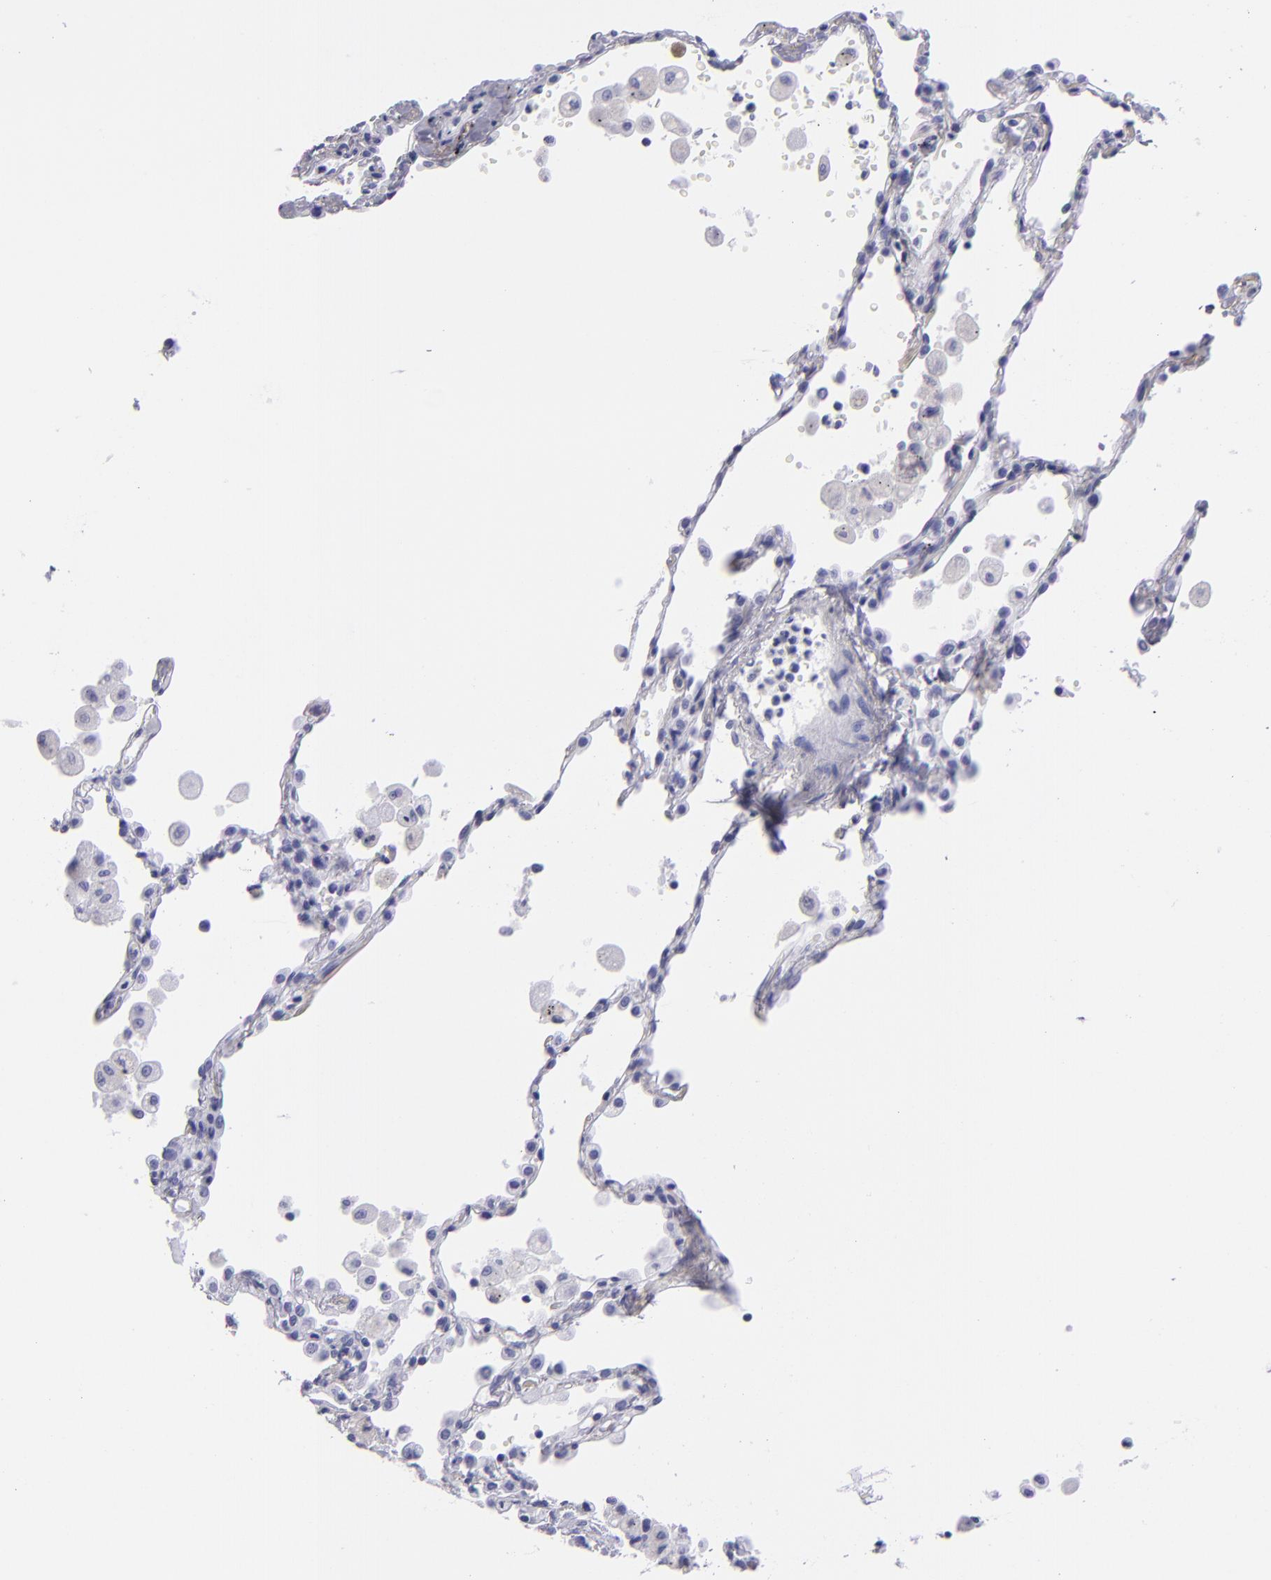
{"staining": {"intensity": "negative", "quantity": "none", "location": "none"}, "tissue": "lung cancer", "cell_type": "Tumor cells", "image_type": "cancer", "snomed": [{"axis": "morphology", "description": "Squamous cell carcinoma, NOS"}, {"axis": "topography", "description": "Lung"}], "caption": "Lung squamous cell carcinoma stained for a protein using IHC shows no positivity tumor cells.", "gene": "PVALB", "patient": {"sex": "male", "age": 71}}